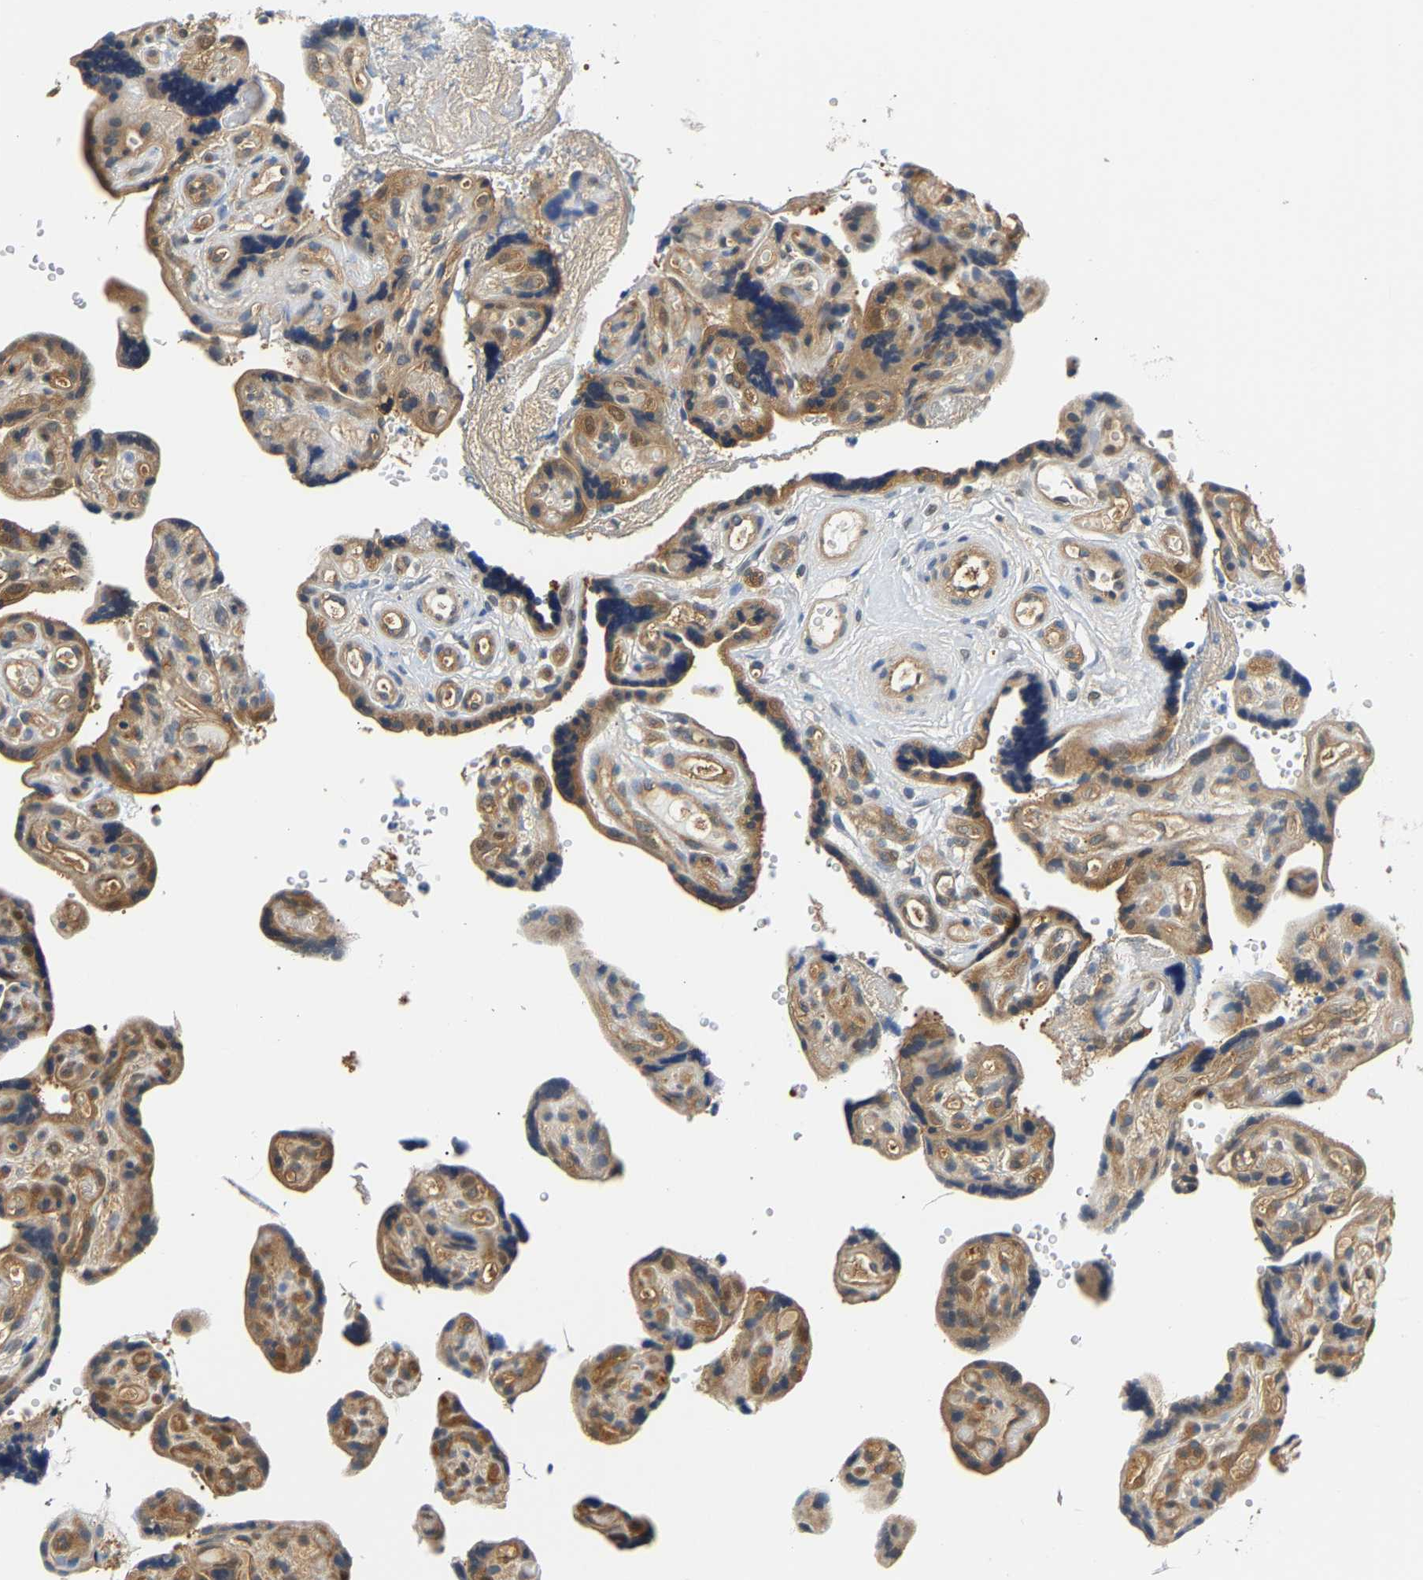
{"staining": {"intensity": "moderate", "quantity": ">75%", "location": "cytoplasmic/membranous"}, "tissue": "placenta", "cell_type": "Decidual cells", "image_type": "normal", "snomed": [{"axis": "morphology", "description": "Normal tissue, NOS"}, {"axis": "topography", "description": "Placenta"}], "caption": "Moderate cytoplasmic/membranous staining for a protein is identified in about >75% of decidual cells of normal placenta using immunohistochemistry.", "gene": "ARHGEF12", "patient": {"sex": "female", "age": 30}}